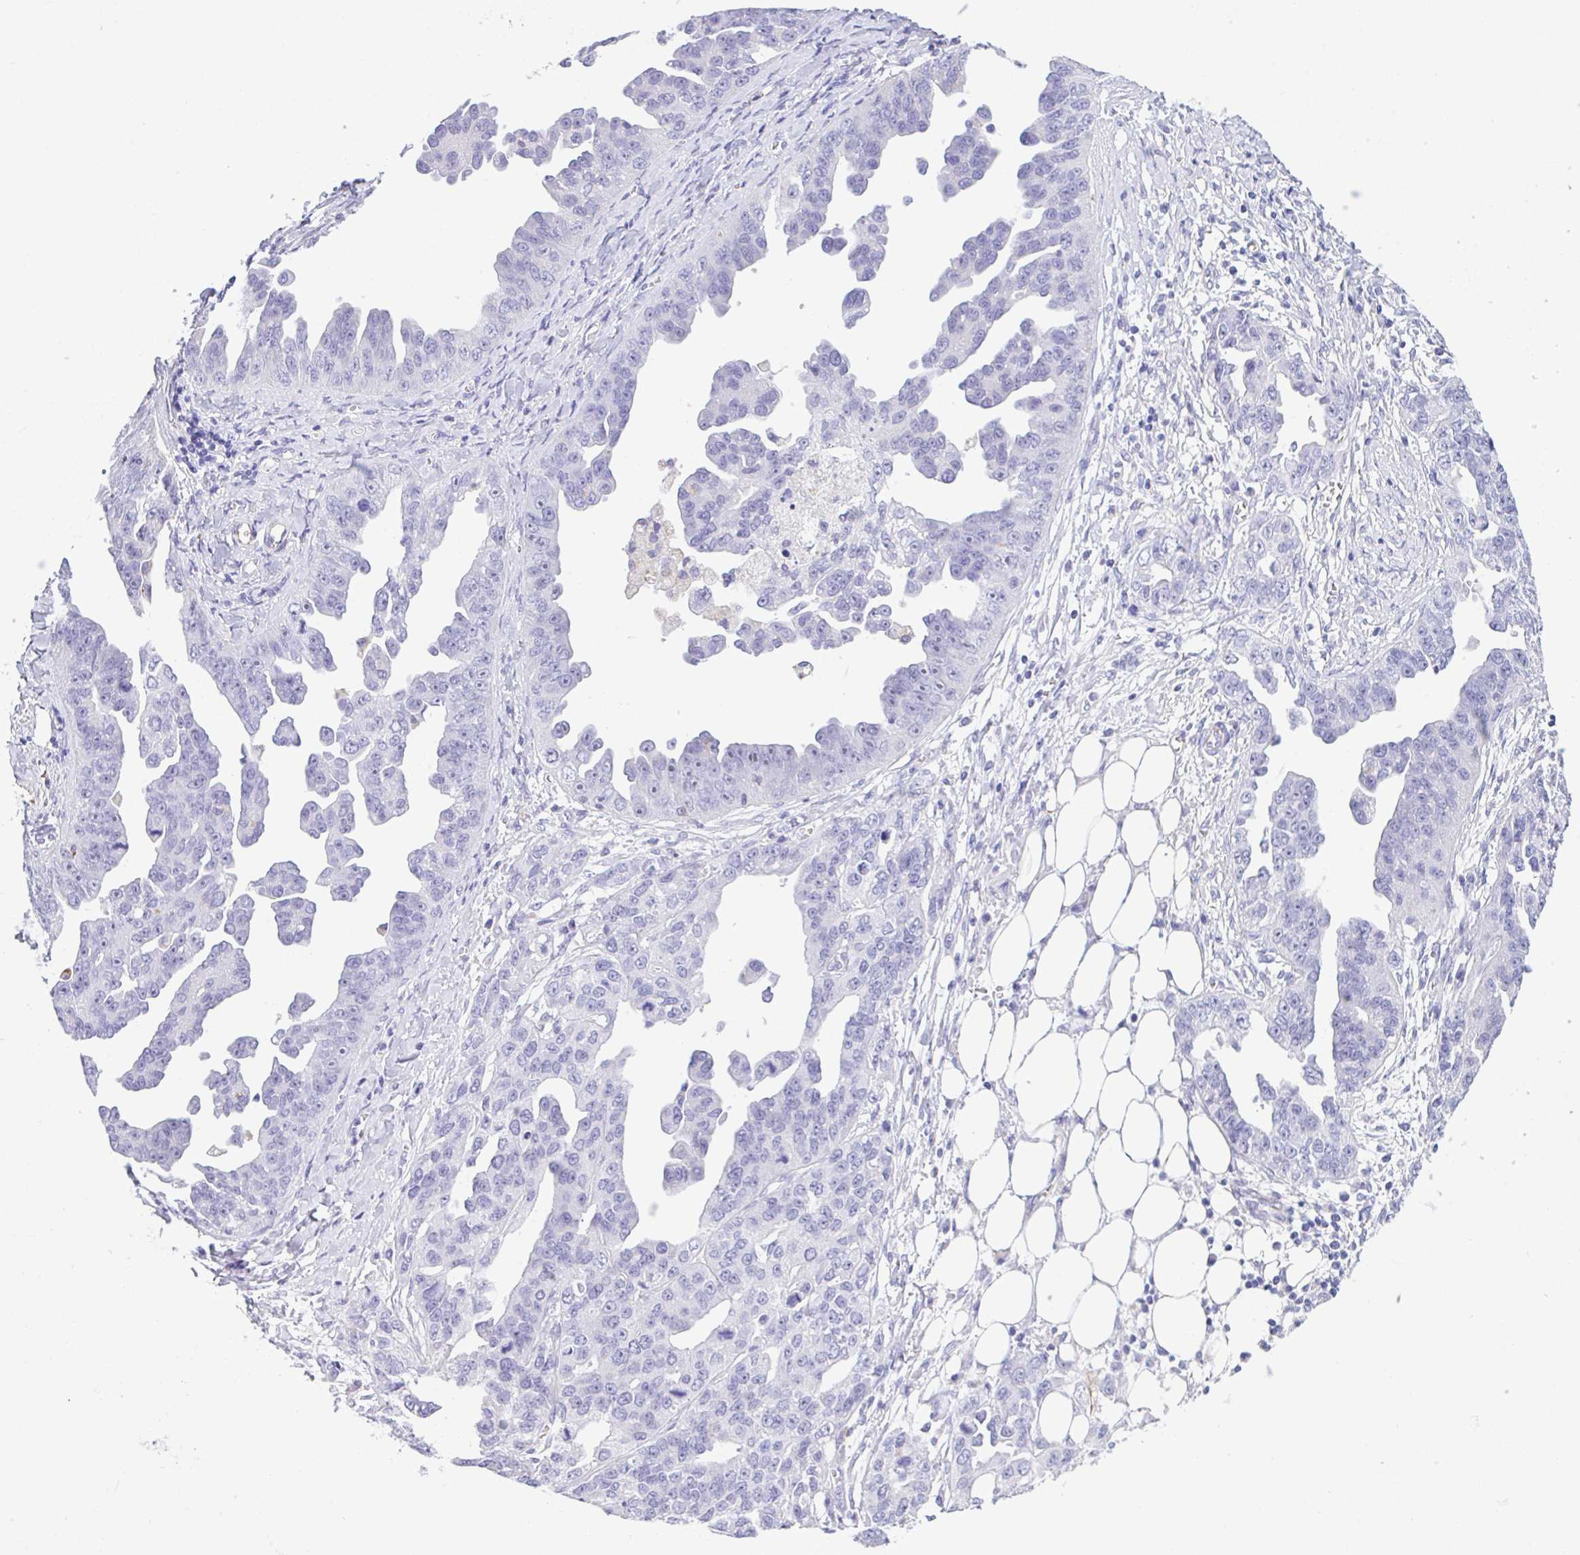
{"staining": {"intensity": "negative", "quantity": "none", "location": "none"}, "tissue": "ovarian cancer", "cell_type": "Tumor cells", "image_type": "cancer", "snomed": [{"axis": "morphology", "description": "Cystadenocarcinoma, serous, NOS"}, {"axis": "topography", "description": "Ovary"}], "caption": "Immunohistochemical staining of serous cystadenocarcinoma (ovarian) exhibits no significant expression in tumor cells. (Stains: DAB (3,3'-diaminobenzidine) immunohistochemistry (IHC) with hematoxylin counter stain, Microscopy: brightfield microscopy at high magnification).", "gene": "NDUFAF8", "patient": {"sex": "female", "age": 75}}